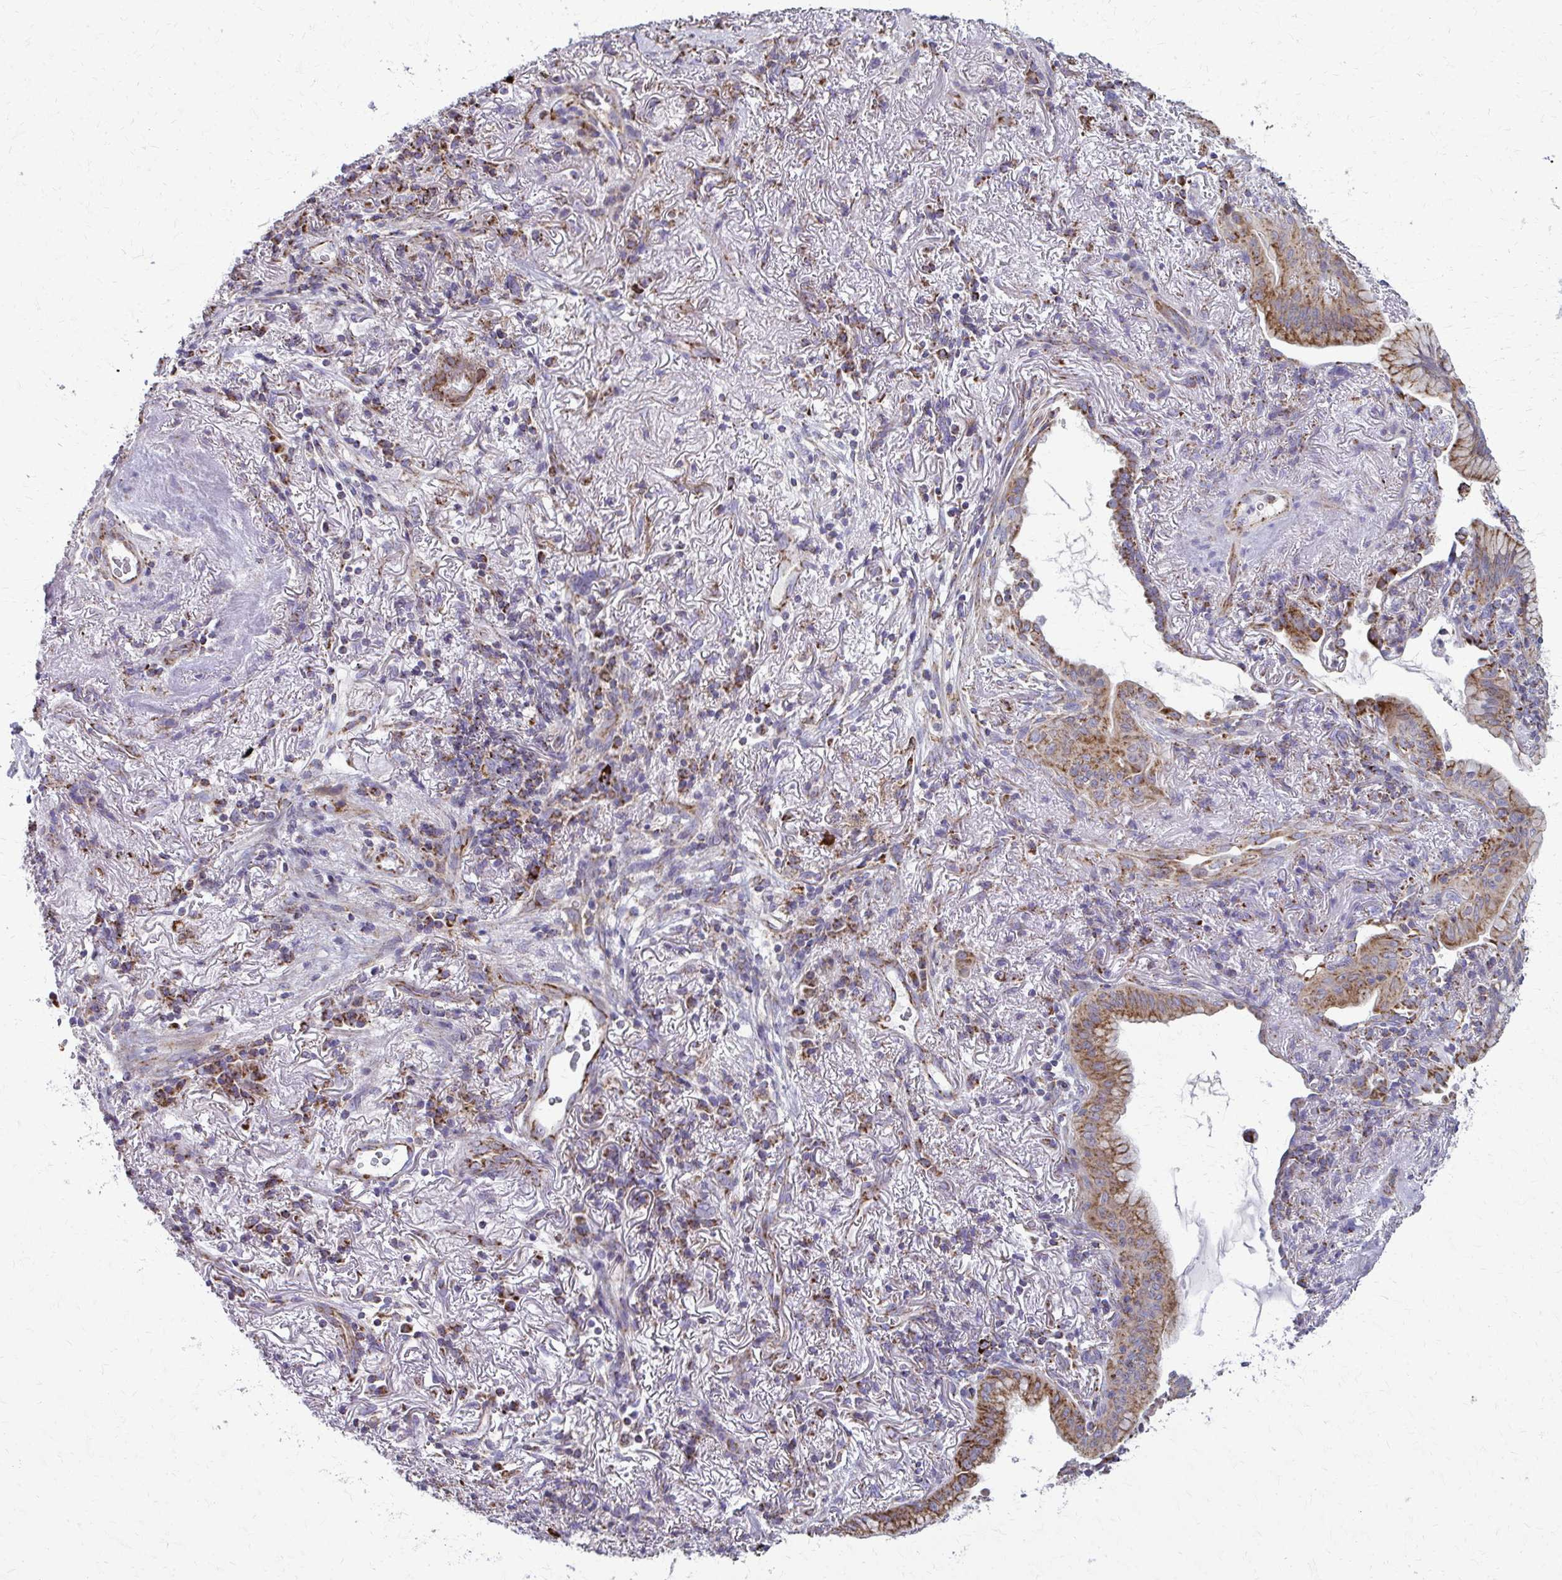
{"staining": {"intensity": "moderate", "quantity": ">75%", "location": "cytoplasmic/membranous"}, "tissue": "lung cancer", "cell_type": "Tumor cells", "image_type": "cancer", "snomed": [{"axis": "morphology", "description": "Adenocarcinoma, NOS"}, {"axis": "topography", "description": "Lung"}], "caption": "A histopathology image showing moderate cytoplasmic/membranous positivity in about >75% of tumor cells in lung adenocarcinoma, as visualized by brown immunohistochemical staining.", "gene": "TVP23A", "patient": {"sex": "male", "age": 77}}